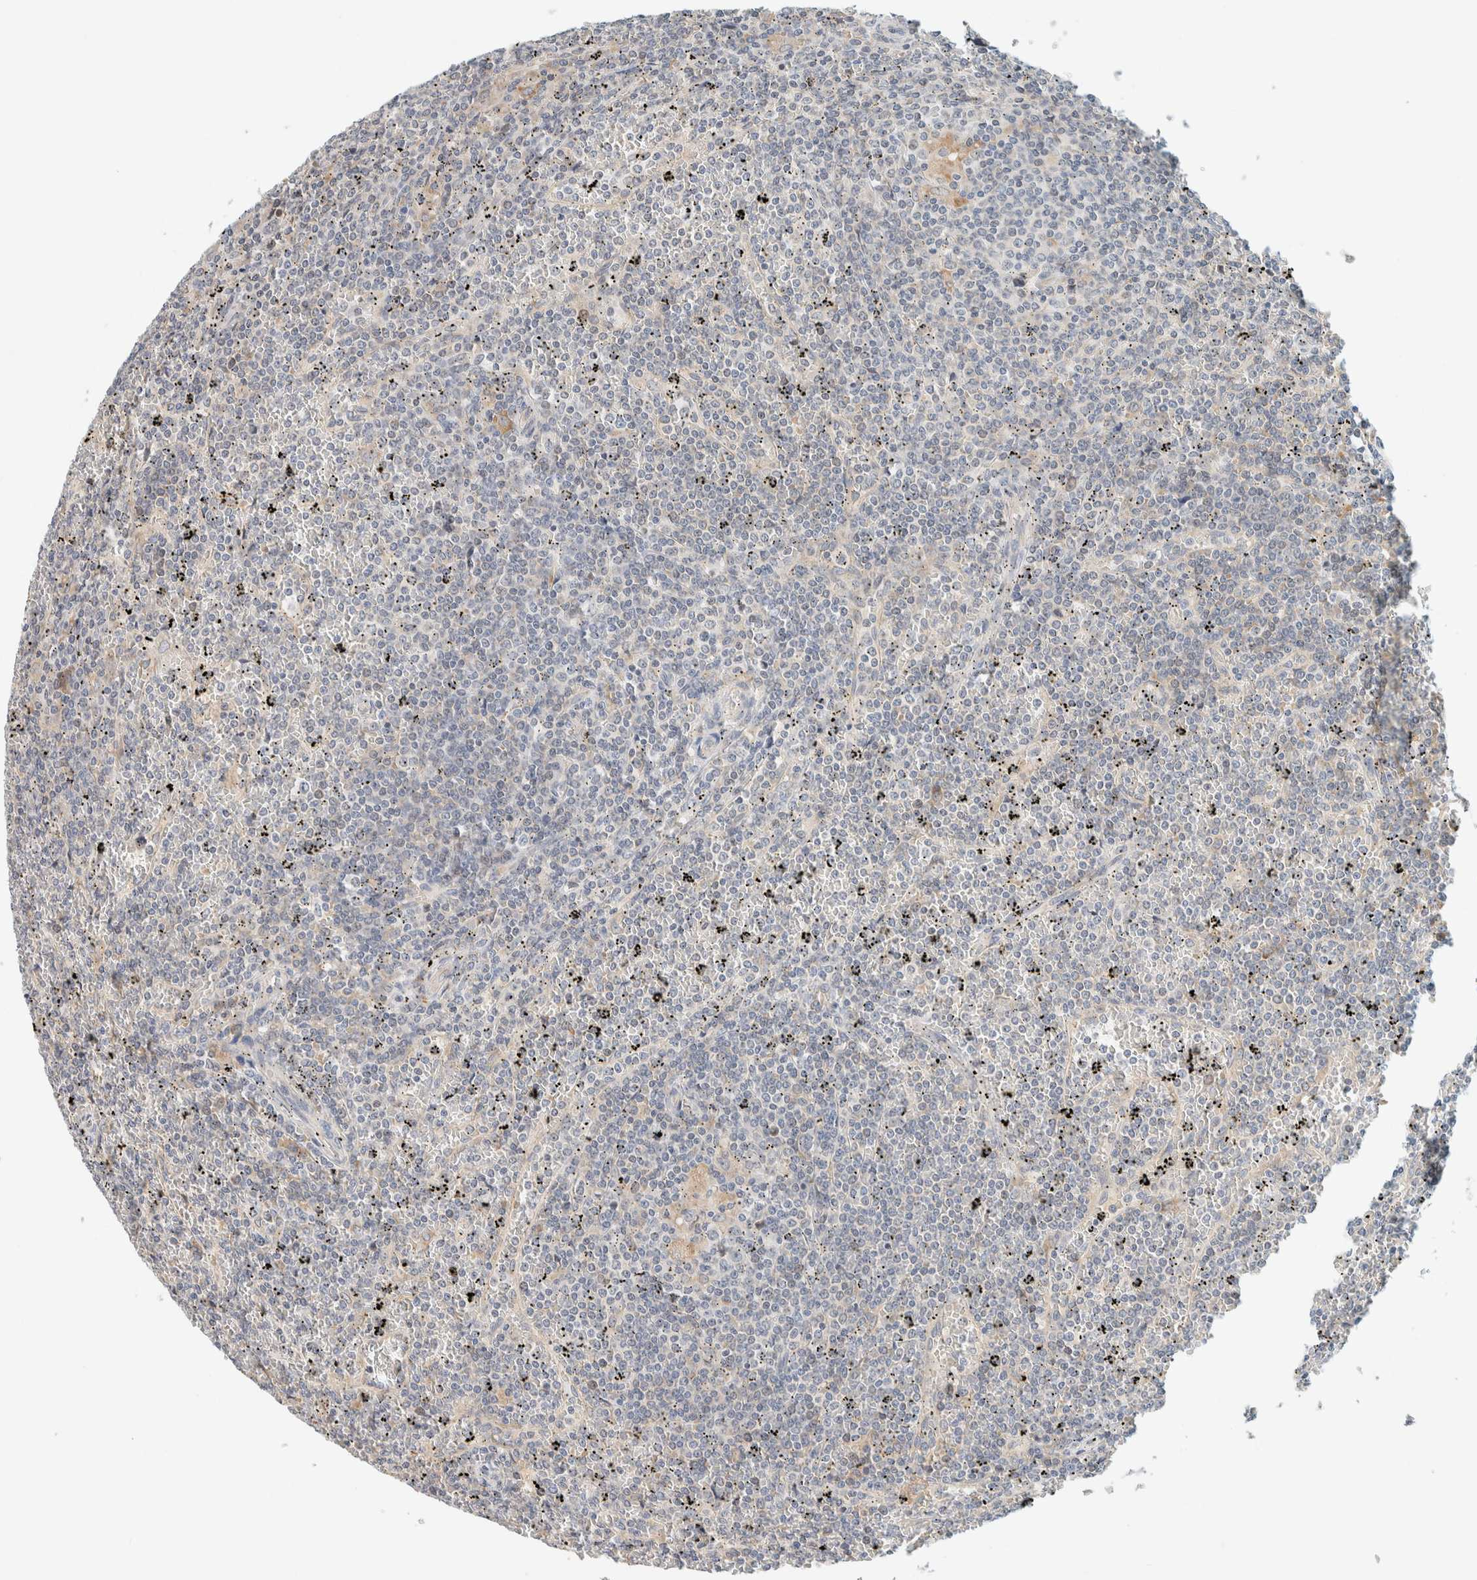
{"staining": {"intensity": "negative", "quantity": "none", "location": "none"}, "tissue": "lymphoma", "cell_type": "Tumor cells", "image_type": "cancer", "snomed": [{"axis": "morphology", "description": "Malignant lymphoma, non-Hodgkin's type, Low grade"}, {"axis": "topography", "description": "Spleen"}], "caption": "Immunohistochemical staining of human low-grade malignant lymphoma, non-Hodgkin's type demonstrates no significant expression in tumor cells.", "gene": "SUMF2", "patient": {"sex": "female", "age": 19}}